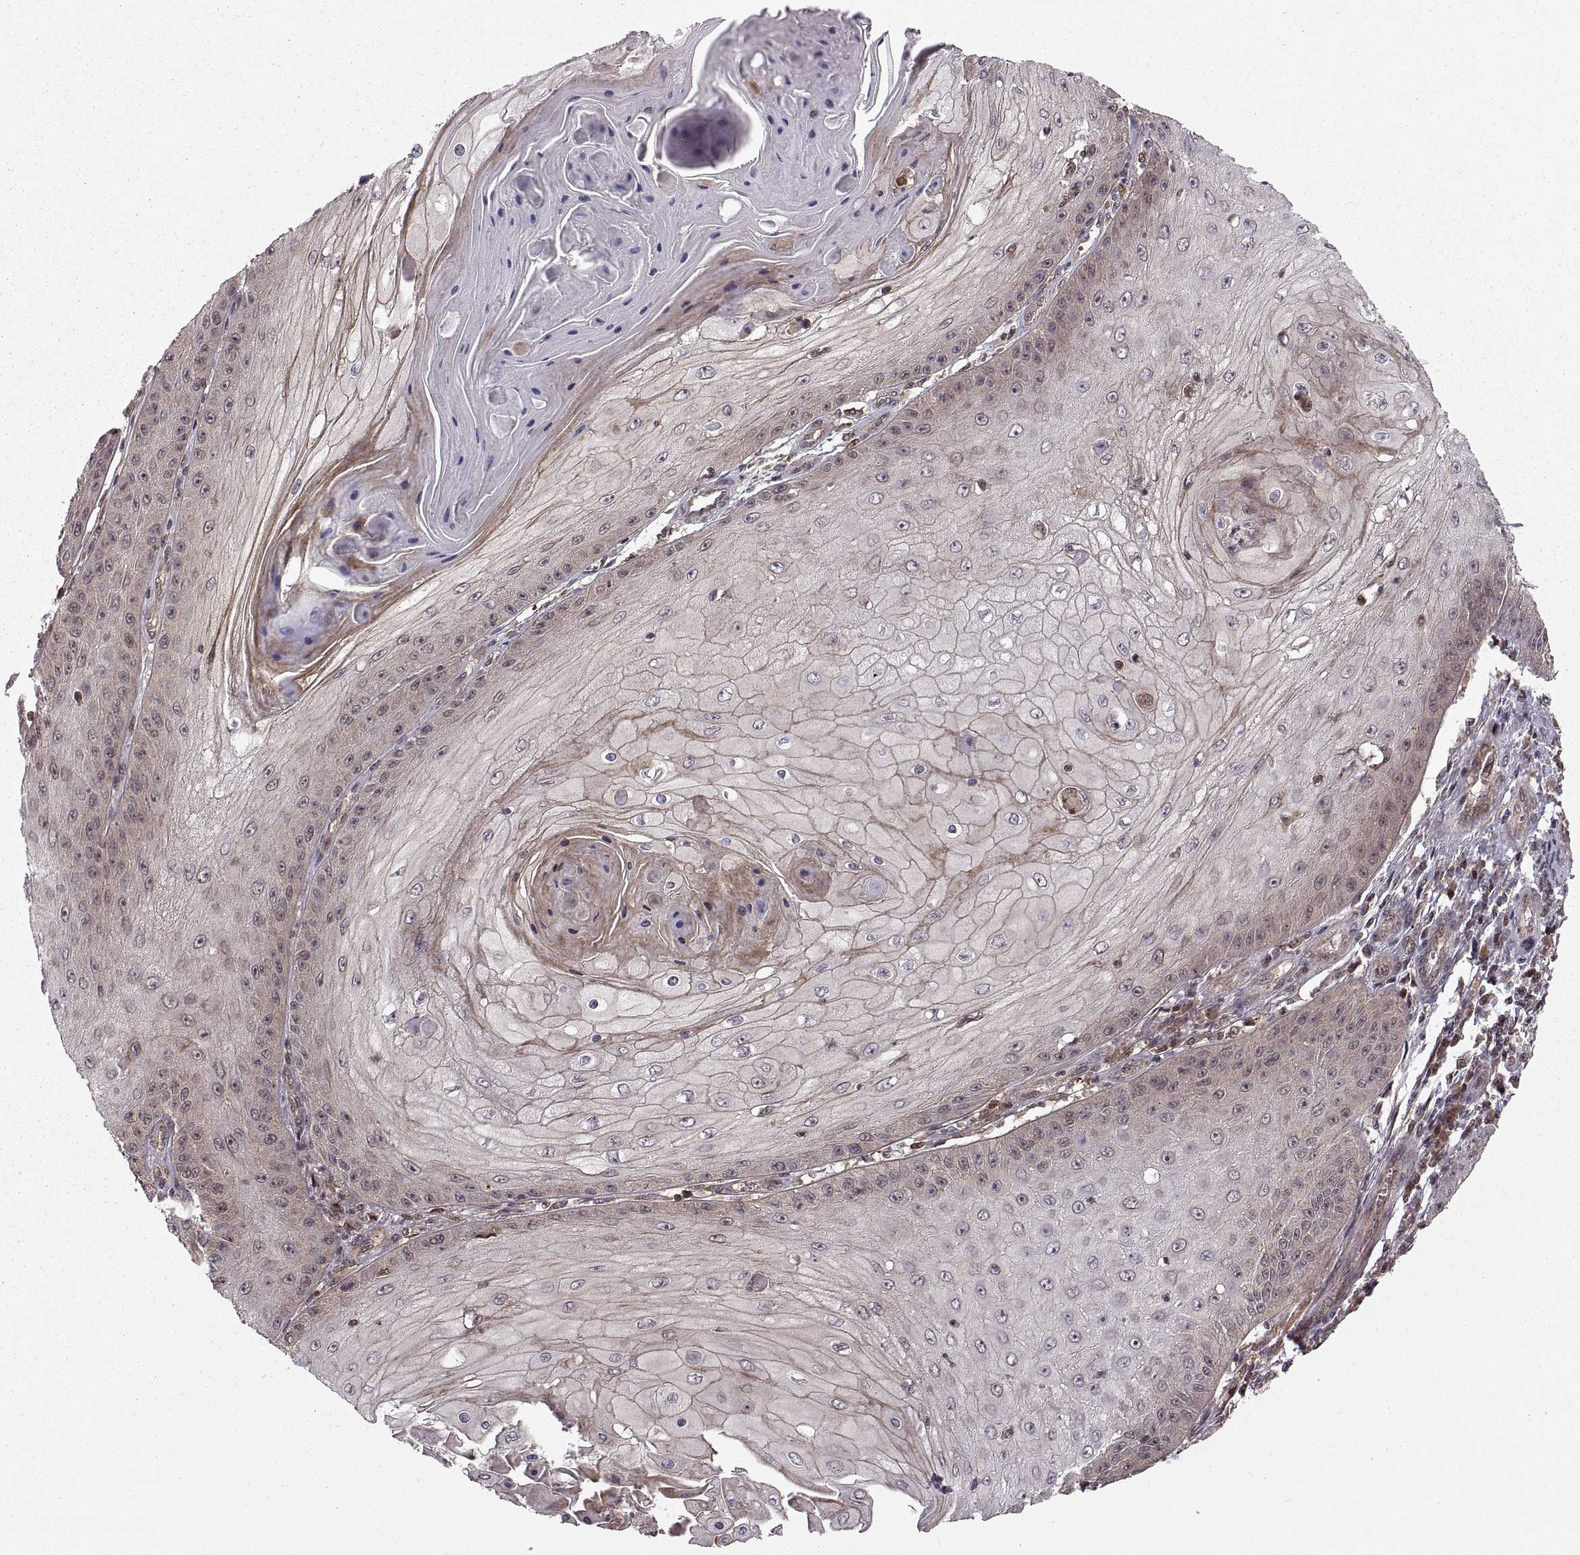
{"staining": {"intensity": "moderate", "quantity": "<25%", "location": "cytoplasmic/membranous"}, "tissue": "skin cancer", "cell_type": "Tumor cells", "image_type": "cancer", "snomed": [{"axis": "morphology", "description": "Squamous cell carcinoma, NOS"}, {"axis": "topography", "description": "Skin"}], "caption": "This is an image of immunohistochemistry staining of skin squamous cell carcinoma, which shows moderate expression in the cytoplasmic/membranous of tumor cells.", "gene": "DEDD", "patient": {"sex": "male", "age": 70}}